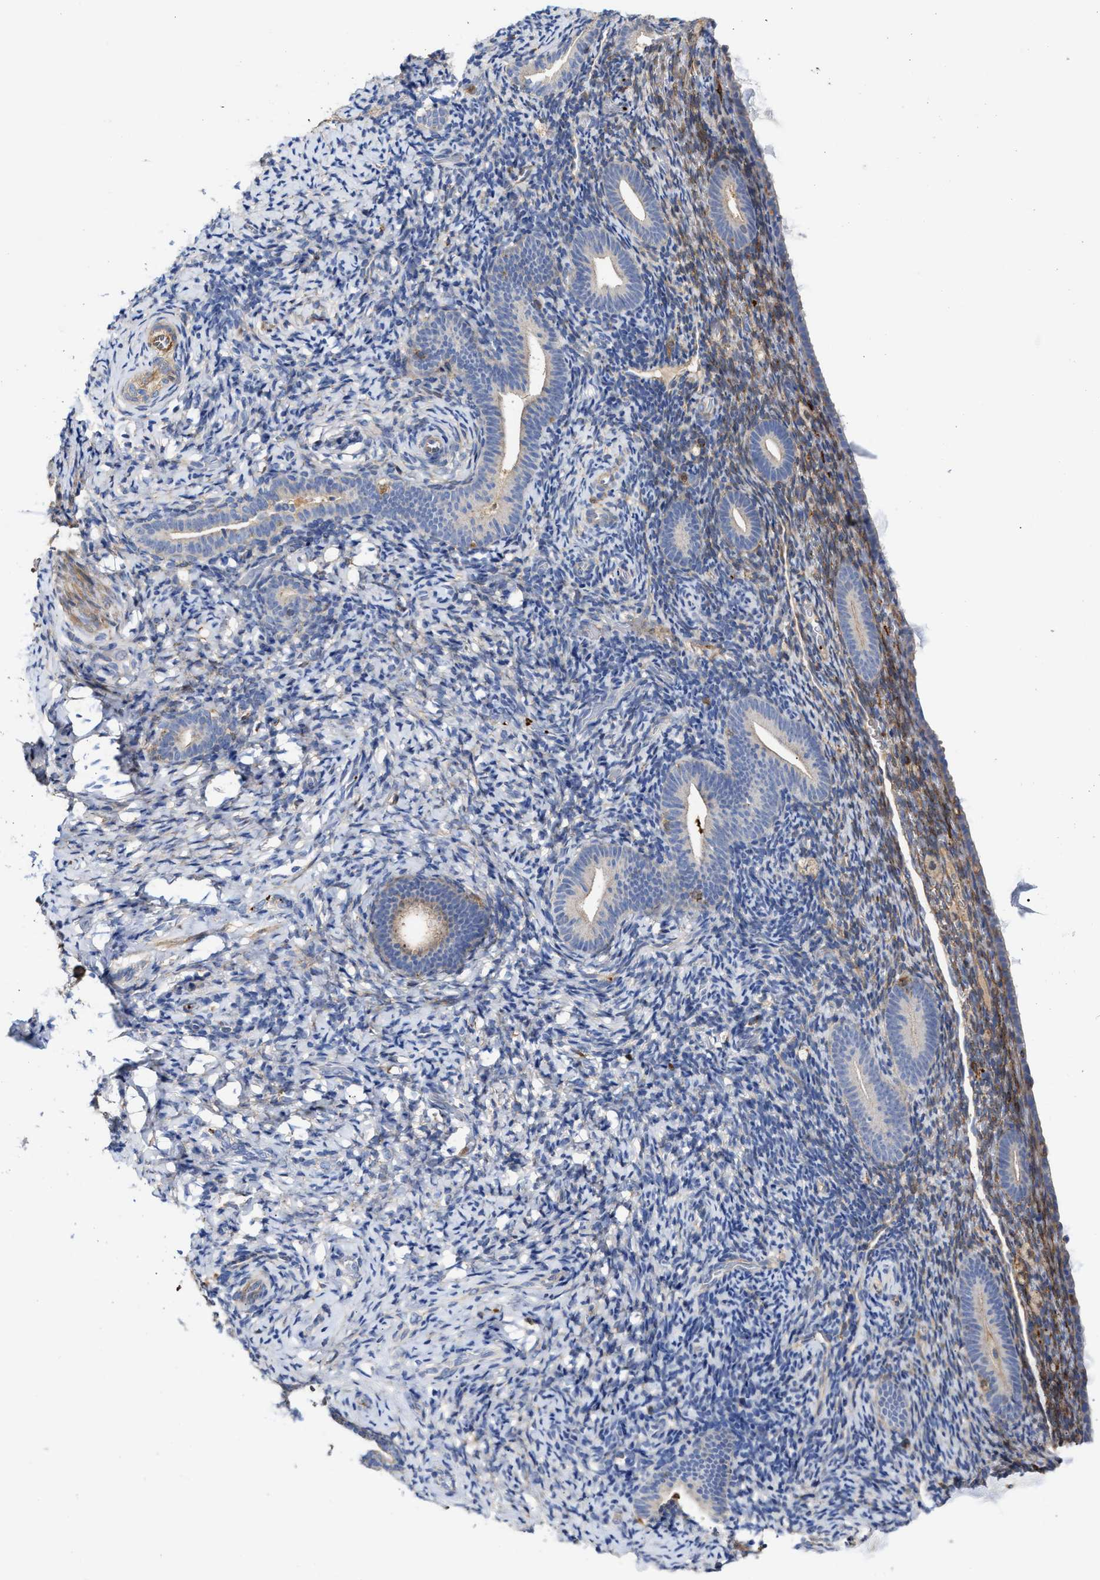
{"staining": {"intensity": "weak", "quantity": "25%-75%", "location": "cytoplasmic/membranous"}, "tissue": "endometrium", "cell_type": "Cells in endometrial stroma", "image_type": "normal", "snomed": [{"axis": "morphology", "description": "Normal tissue, NOS"}, {"axis": "topography", "description": "Endometrium"}], "caption": "This is an image of immunohistochemistry staining of unremarkable endometrium, which shows weak staining in the cytoplasmic/membranous of cells in endometrial stroma.", "gene": "HS3ST5", "patient": {"sex": "female", "age": 51}}